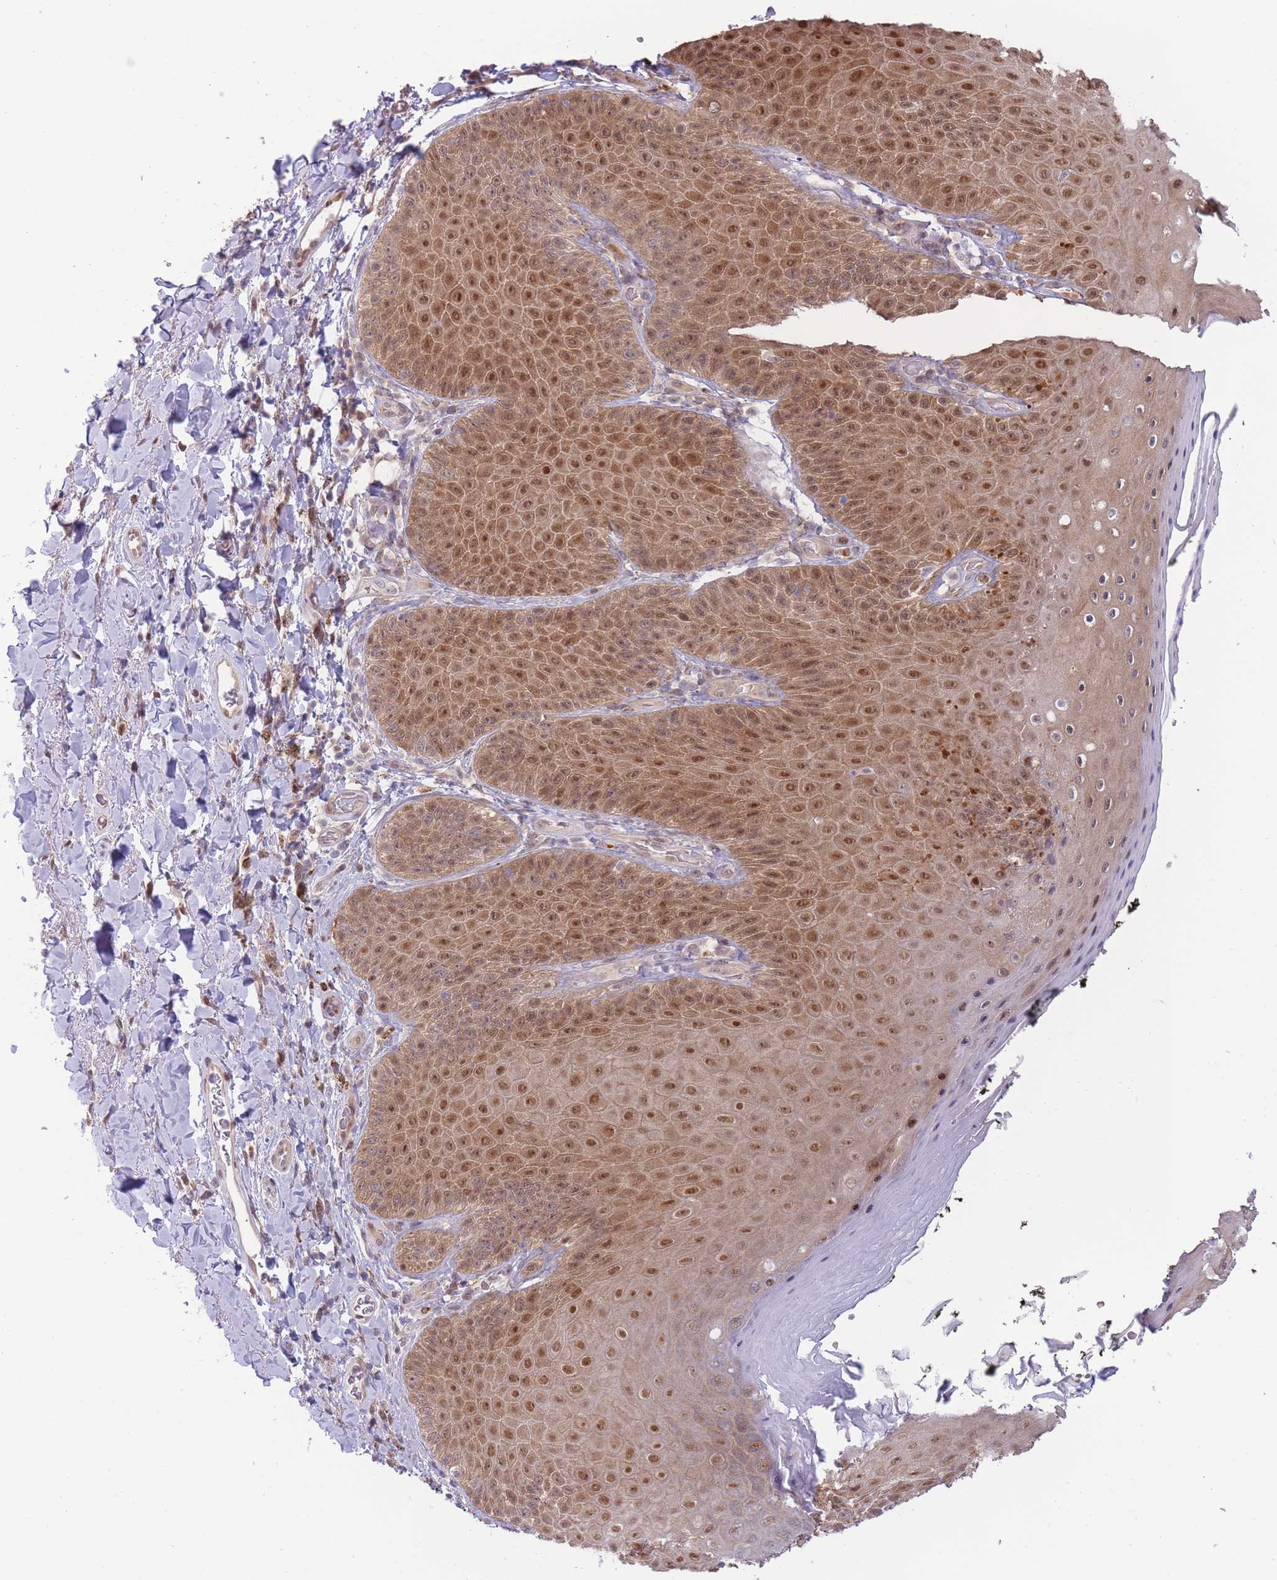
{"staining": {"intensity": "strong", "quantity": "25%-75%", "location": "cytoplasmic/membranous,nuclear"}, "tissue": "skin", "cell_type": "Epidermal cells", "image_type": "normal", "snomed": [{"axis": "morphology", "description": "Normal tissue, NOS"}, {"axis": "topography", "description": "Anal"}, {"axis": "topography", "description": "Peripheral nerve tissue"}], "caption": "Unremarkable skin was stained to show a protein in brown. There is high levels of strong cytoplasmic/membranous,nuclear positivity in about 25%-75% of epidermal cells.", "gene": "NSFL1C", "patient": {"sex": "male", "age": 53}}